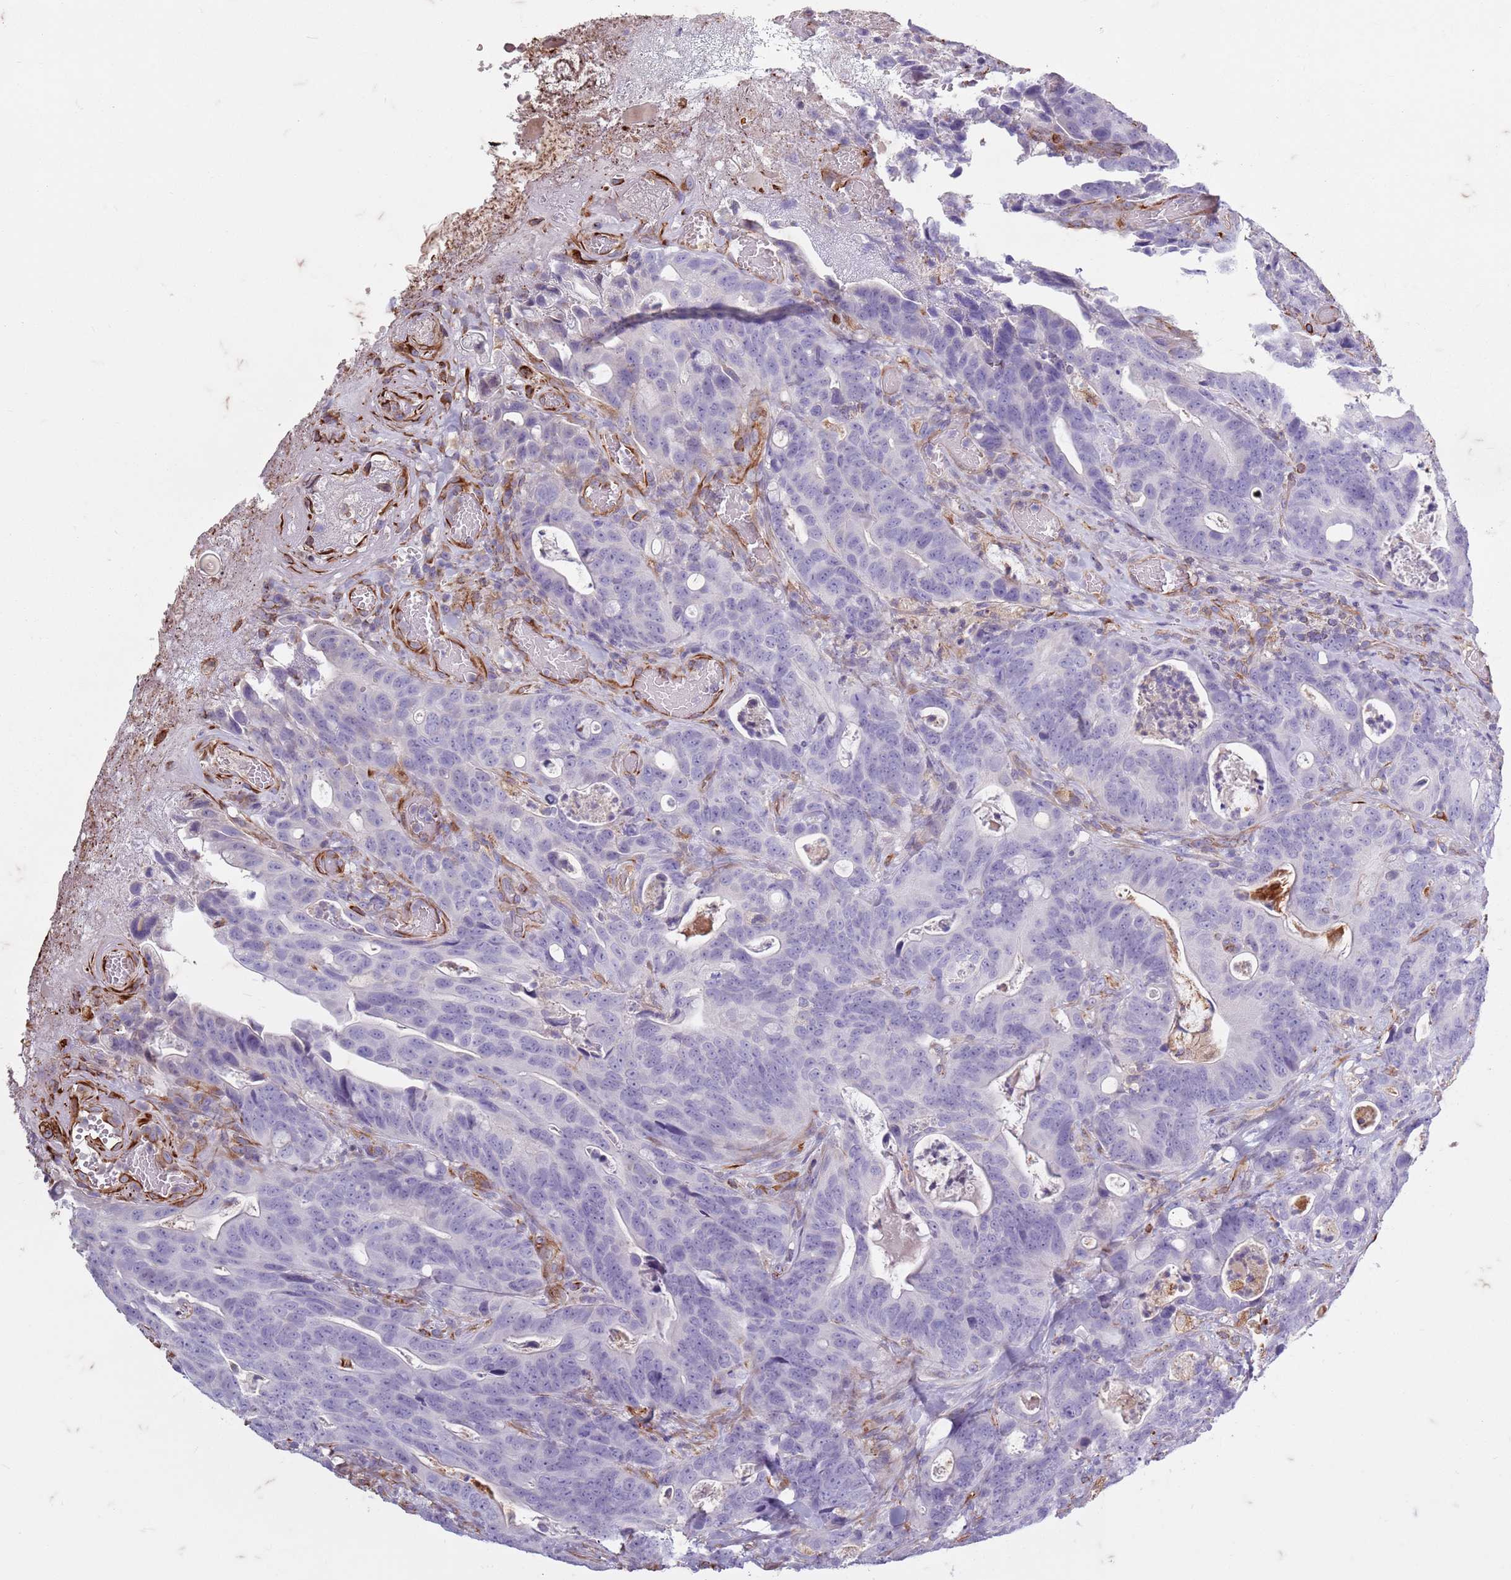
{"staining": {"intensity": "negative", "quantity": "none", "location": "none"}, "tissue": "colorectal cancer", "cell_type": "Tumor cells", "image_type": "cancer", "snomed": [{"axis": "morphology", "description": "Adenocarcinoma, NOS"}, {"axis": "topography", "description": "Colon"}], "caption": "Colorectal cancer was stained to show a protein in brown. There is no significant staining in tumor cells.", "gene": "TAS2R38", "patient": {"sex": "female", "age": 82}}